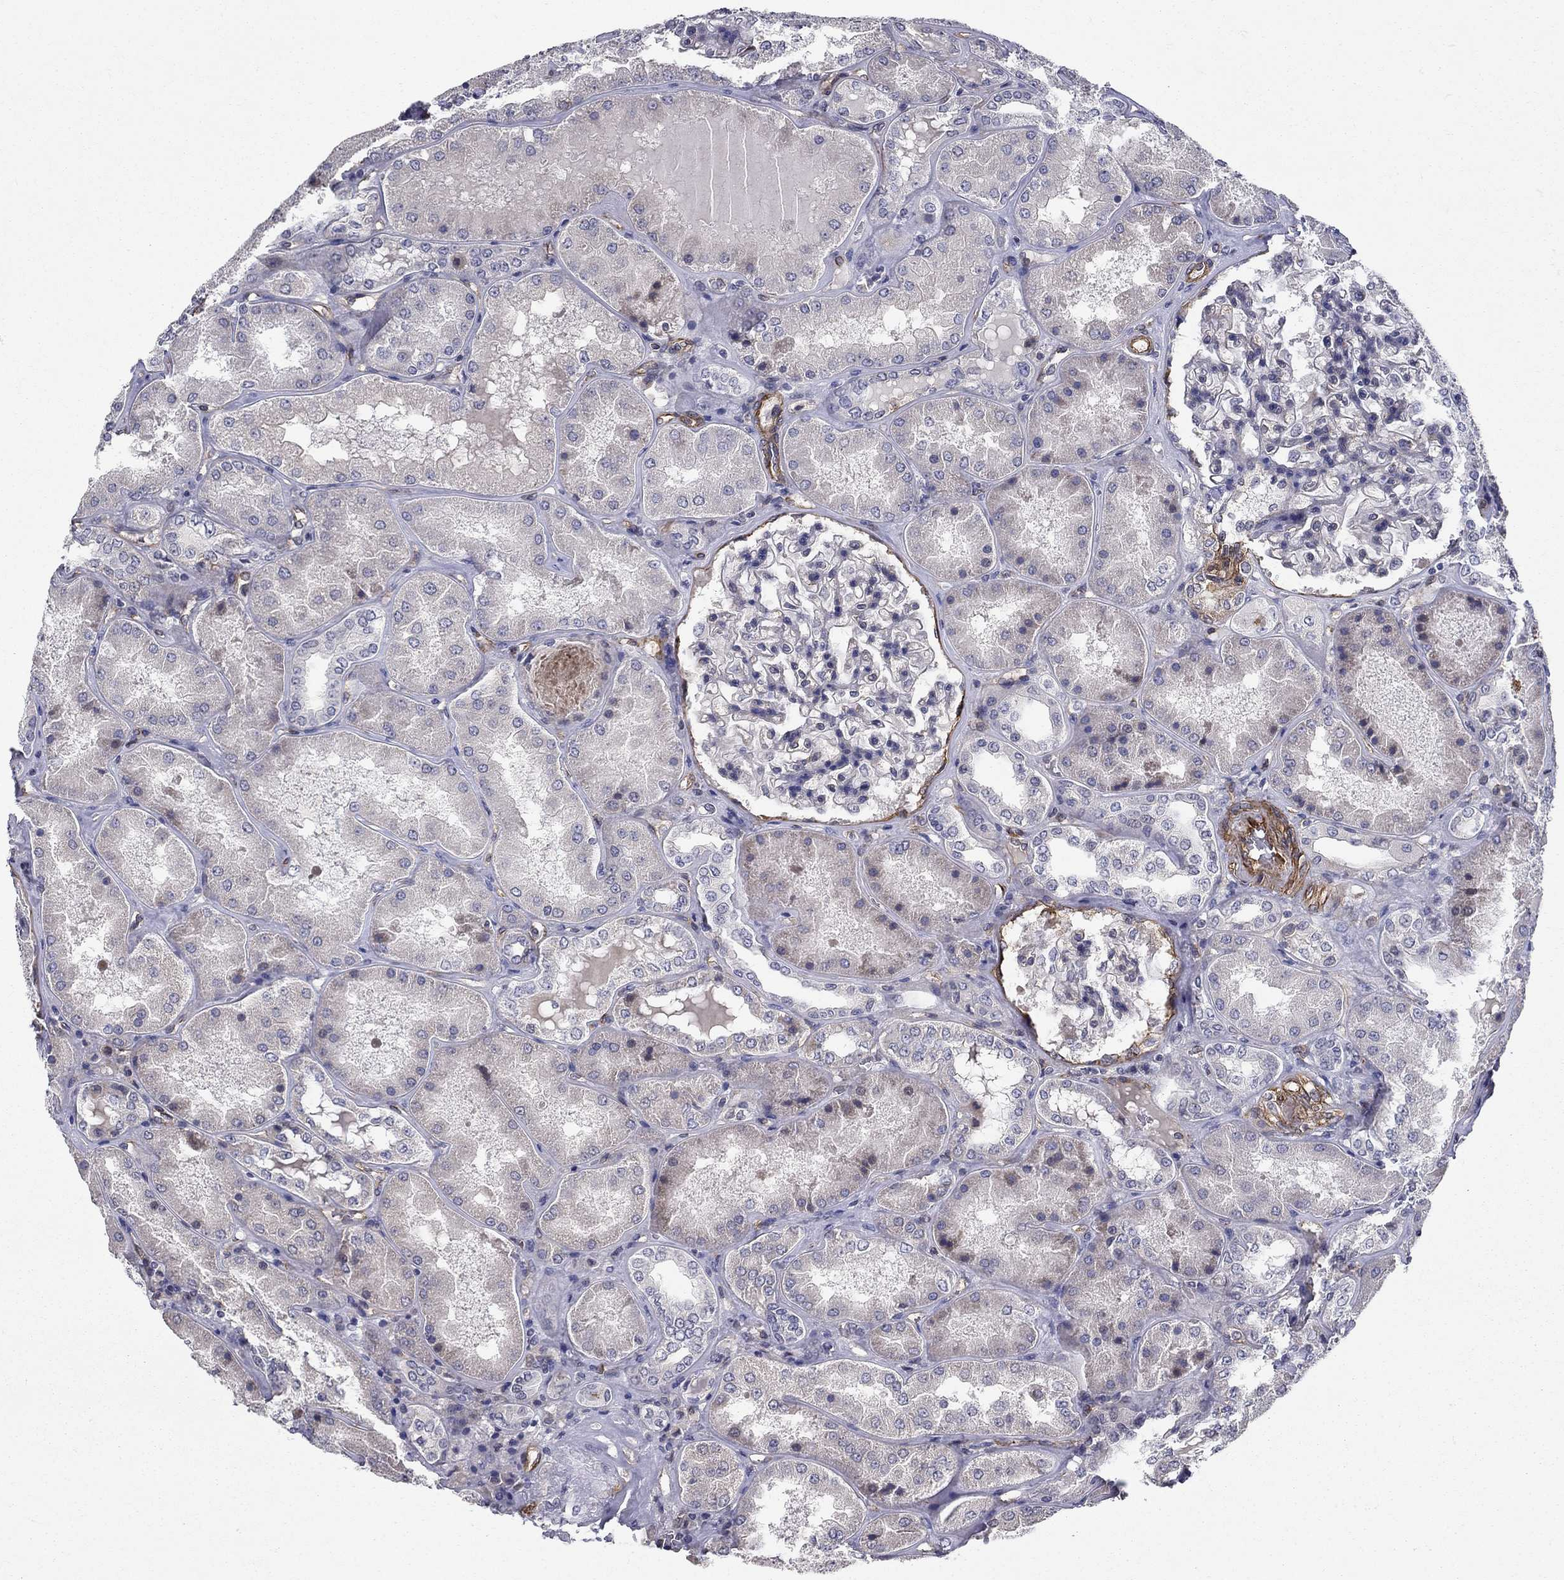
{"staining": {"intensity": "negative", "quantity": "none", "location": "none"}, "tissue": "kidney", "cell_type": "Cells in glomeruli", "image_type": "normal", "snomed": [{"axis": "morphology", "description": "Normal tissue, NOS"}, {"axis": "topography", "description": "Kidney"}], "caption": "Kidney stained for a protein using immunohistochemistry shows no expression cells in glomeruli.", "gene": "SYNC", "patient": {"sex": "female", "age": 56}}